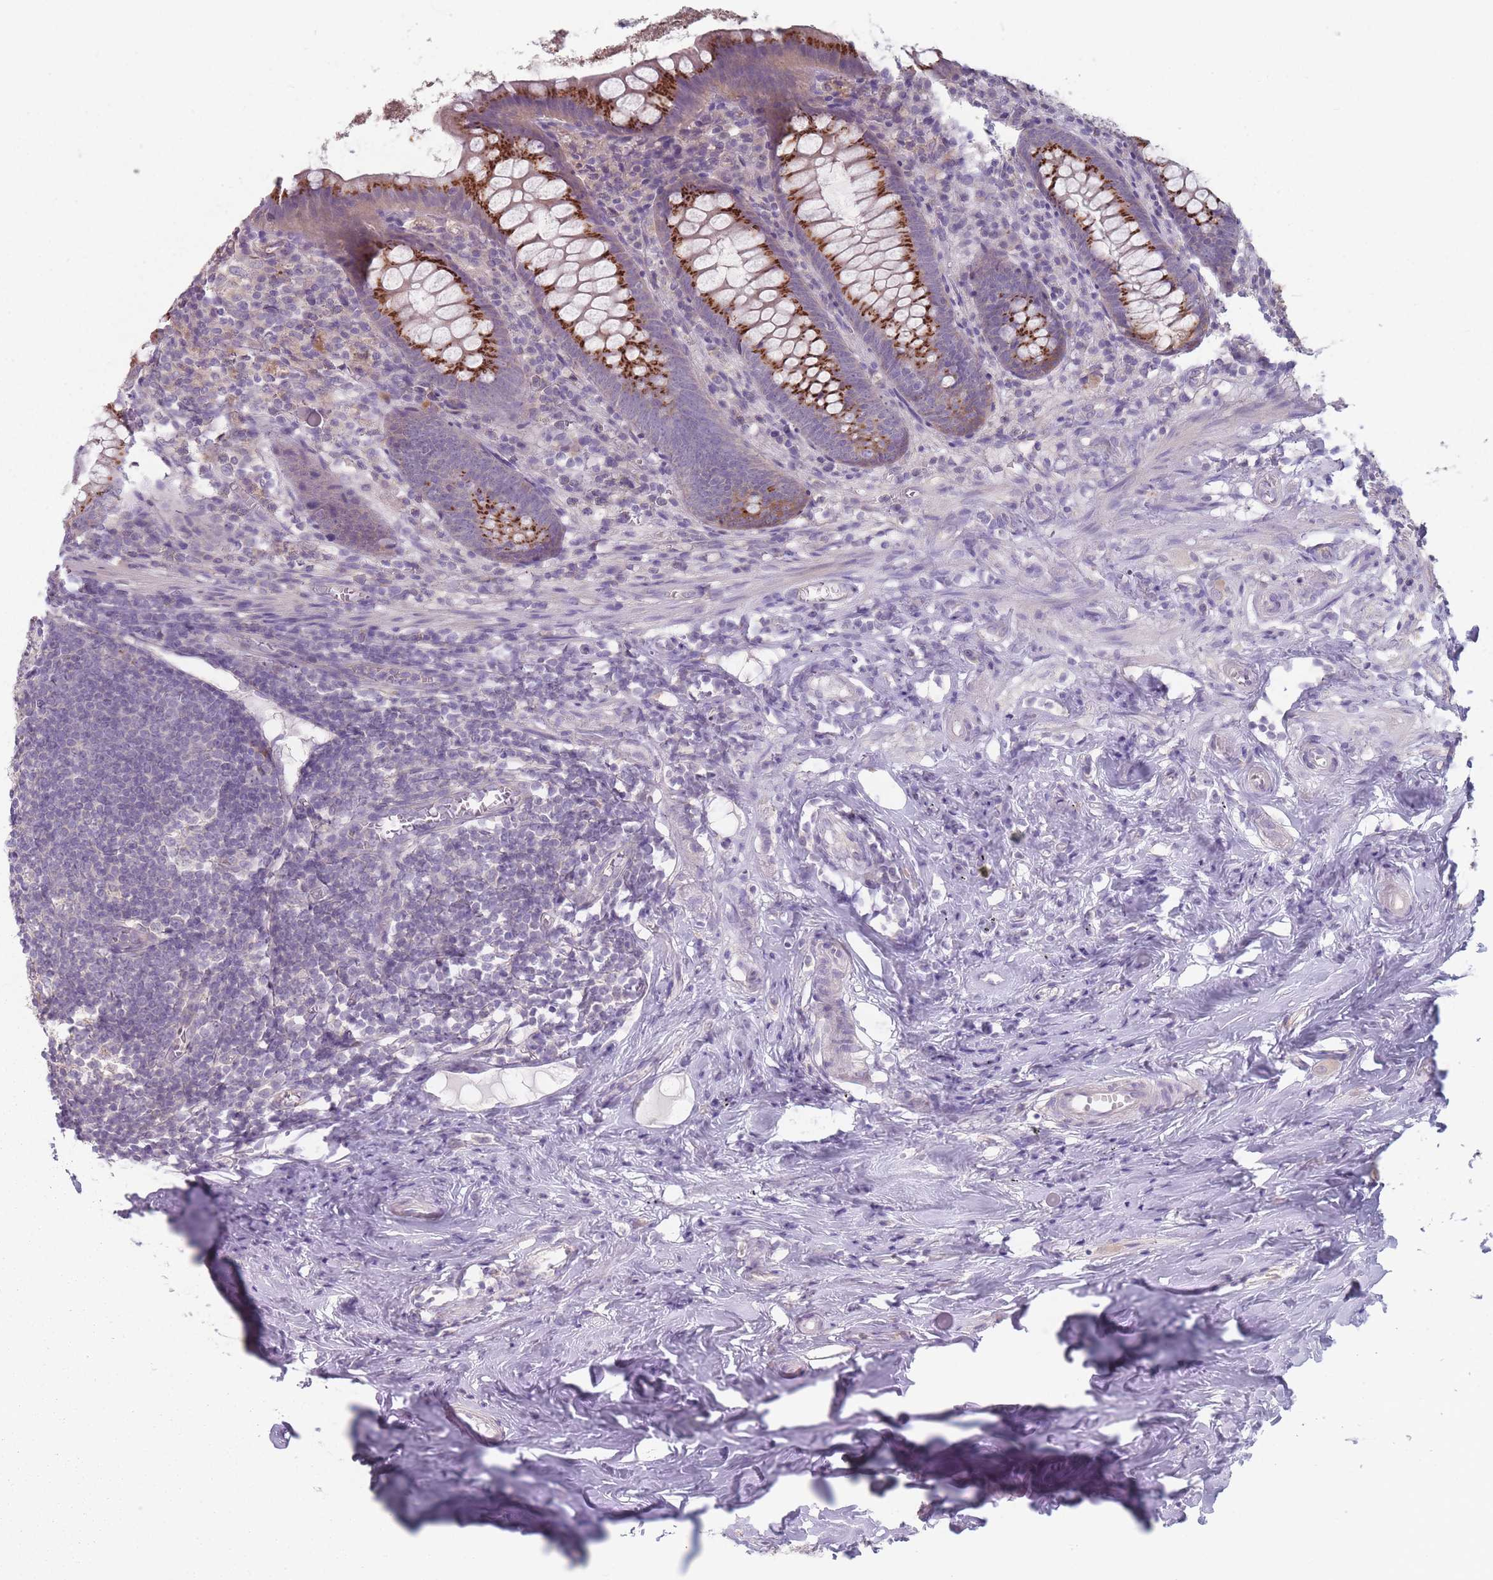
{"staining": {"intensity": "strong", "quantity": "25%-75%", "location": "cytoplasmic/membranous"}, "tissue": "appendix", "cell_type": "Glandular cells", "image_type": "normal", "snomed": [{"axis": "morphology", "description": "Normal tissue, NOS"}, {"axis": "topography", "description": "Appendix"}], "caption": "Appendix stained with DAB immunohistochemistry (IHC) reveals high levels of strong cytoplasmic/membranous expression in about 25%-75% of glandular cells.", "gene": "AKAIN1", "patient": {"sex": "female", "age": 51}}